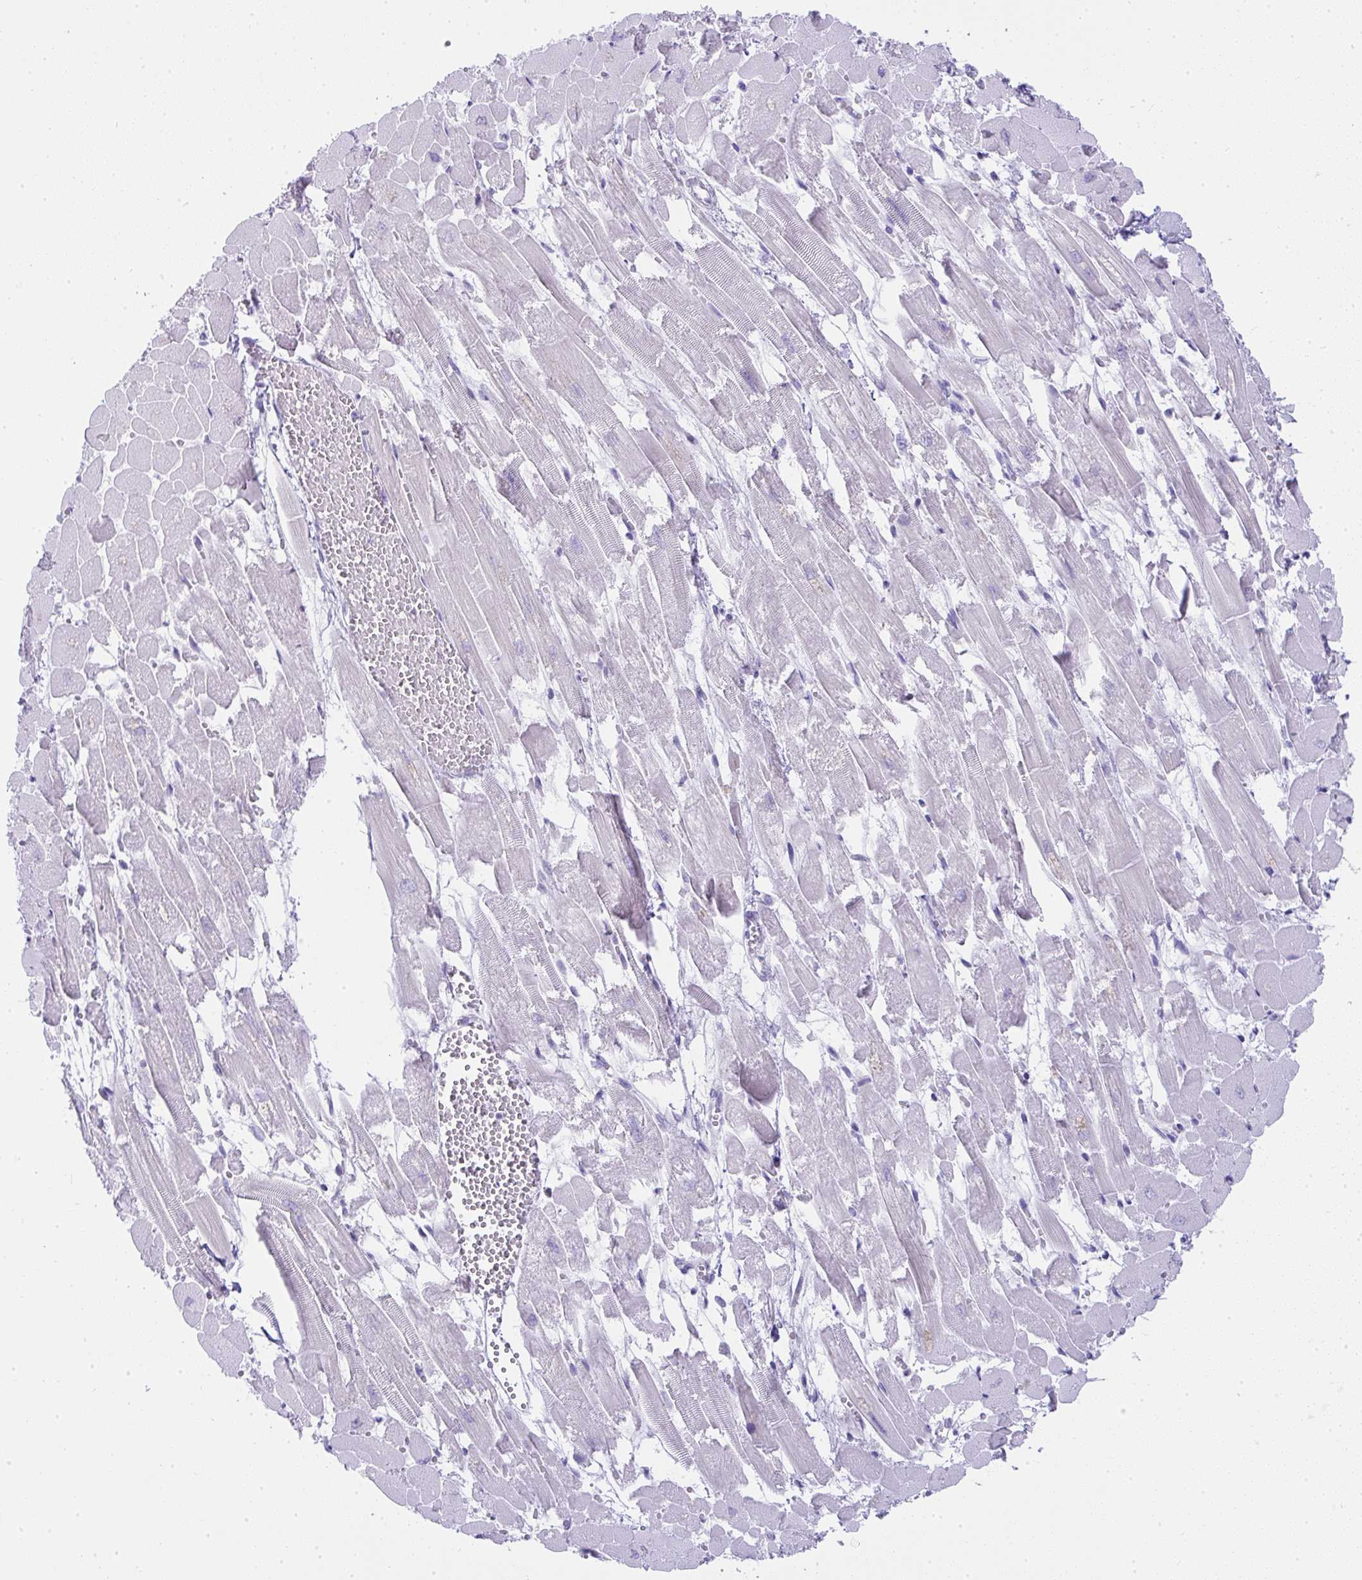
{"staining": {"intensity": "negative", "quantity": "none", "location": "none"}, "tissue": "heart muscle", "cell_type": "Cardiomyocytes", "image_type": "normal", "snomed": [{"axis": "morphology", "description": "Normal tissue, NOS"}, {"axis": "topography", "description": "Heart"}], "caption": "Immunohistochemistry photomicrograph of benign heart muscle: human heart muscle stained with DAB (3,3'-diaminobenzidine) demonstrates no significant protein expression in cardiomyocytes.", "gene": "CDADC1", "patient": {"sex": "female", "age": 52}}